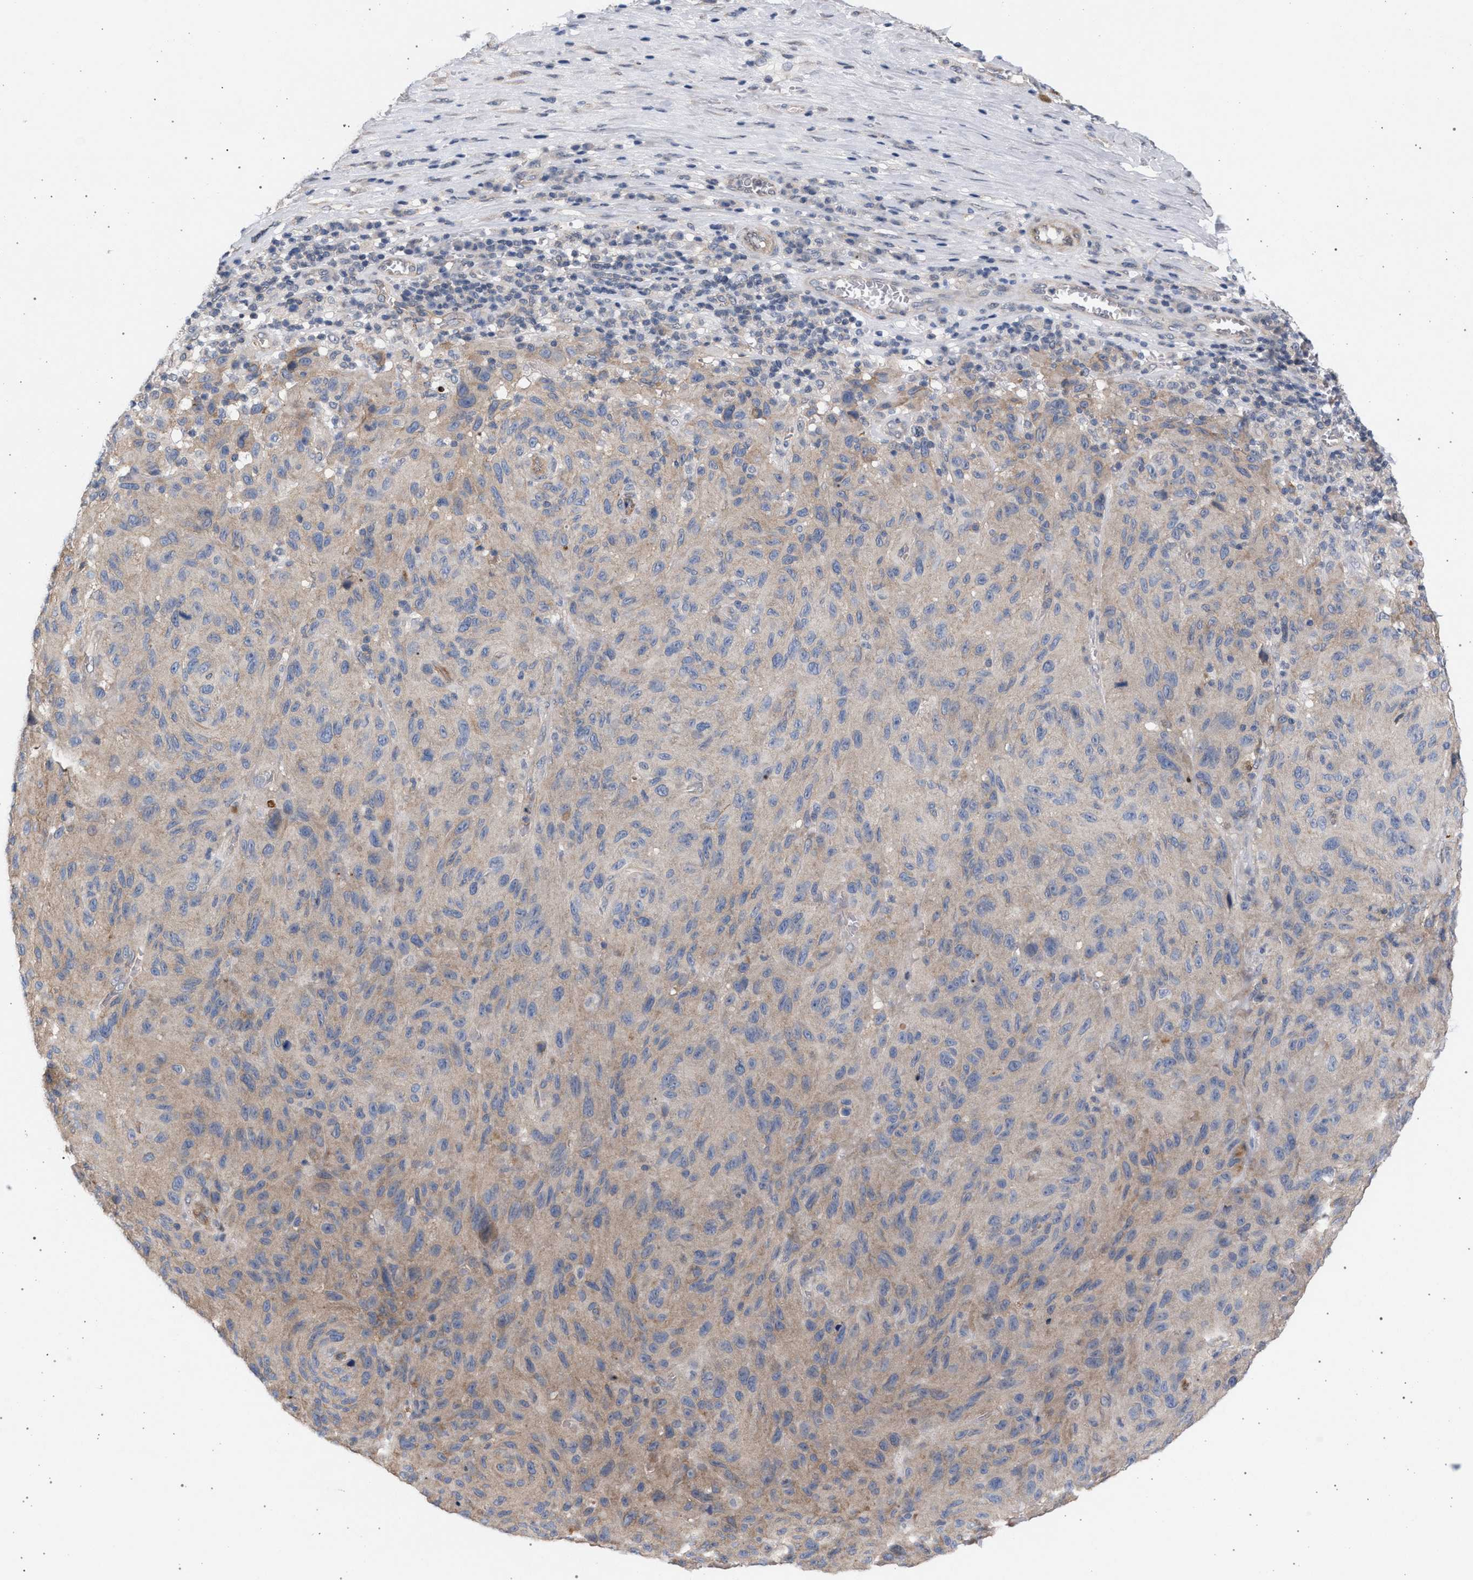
{"staining": {"intensity": "negative", "quantity": "none", "location": "none"}, "tissue": "melanoma", "cell_type": "Tumor cells", "image_type": "cancer", "snomed": [{"axis": "morphology", "description": "Malignant melanoma, NOS"}, {"axis": "topography", "description": "Skin"}], "caption": "This is an IHC photomicrograph of human malignant melanoma. There is no positivity in tumor cells.", "gene": "ARPC5L", "patient": {"sex": "male", "age": 66}}